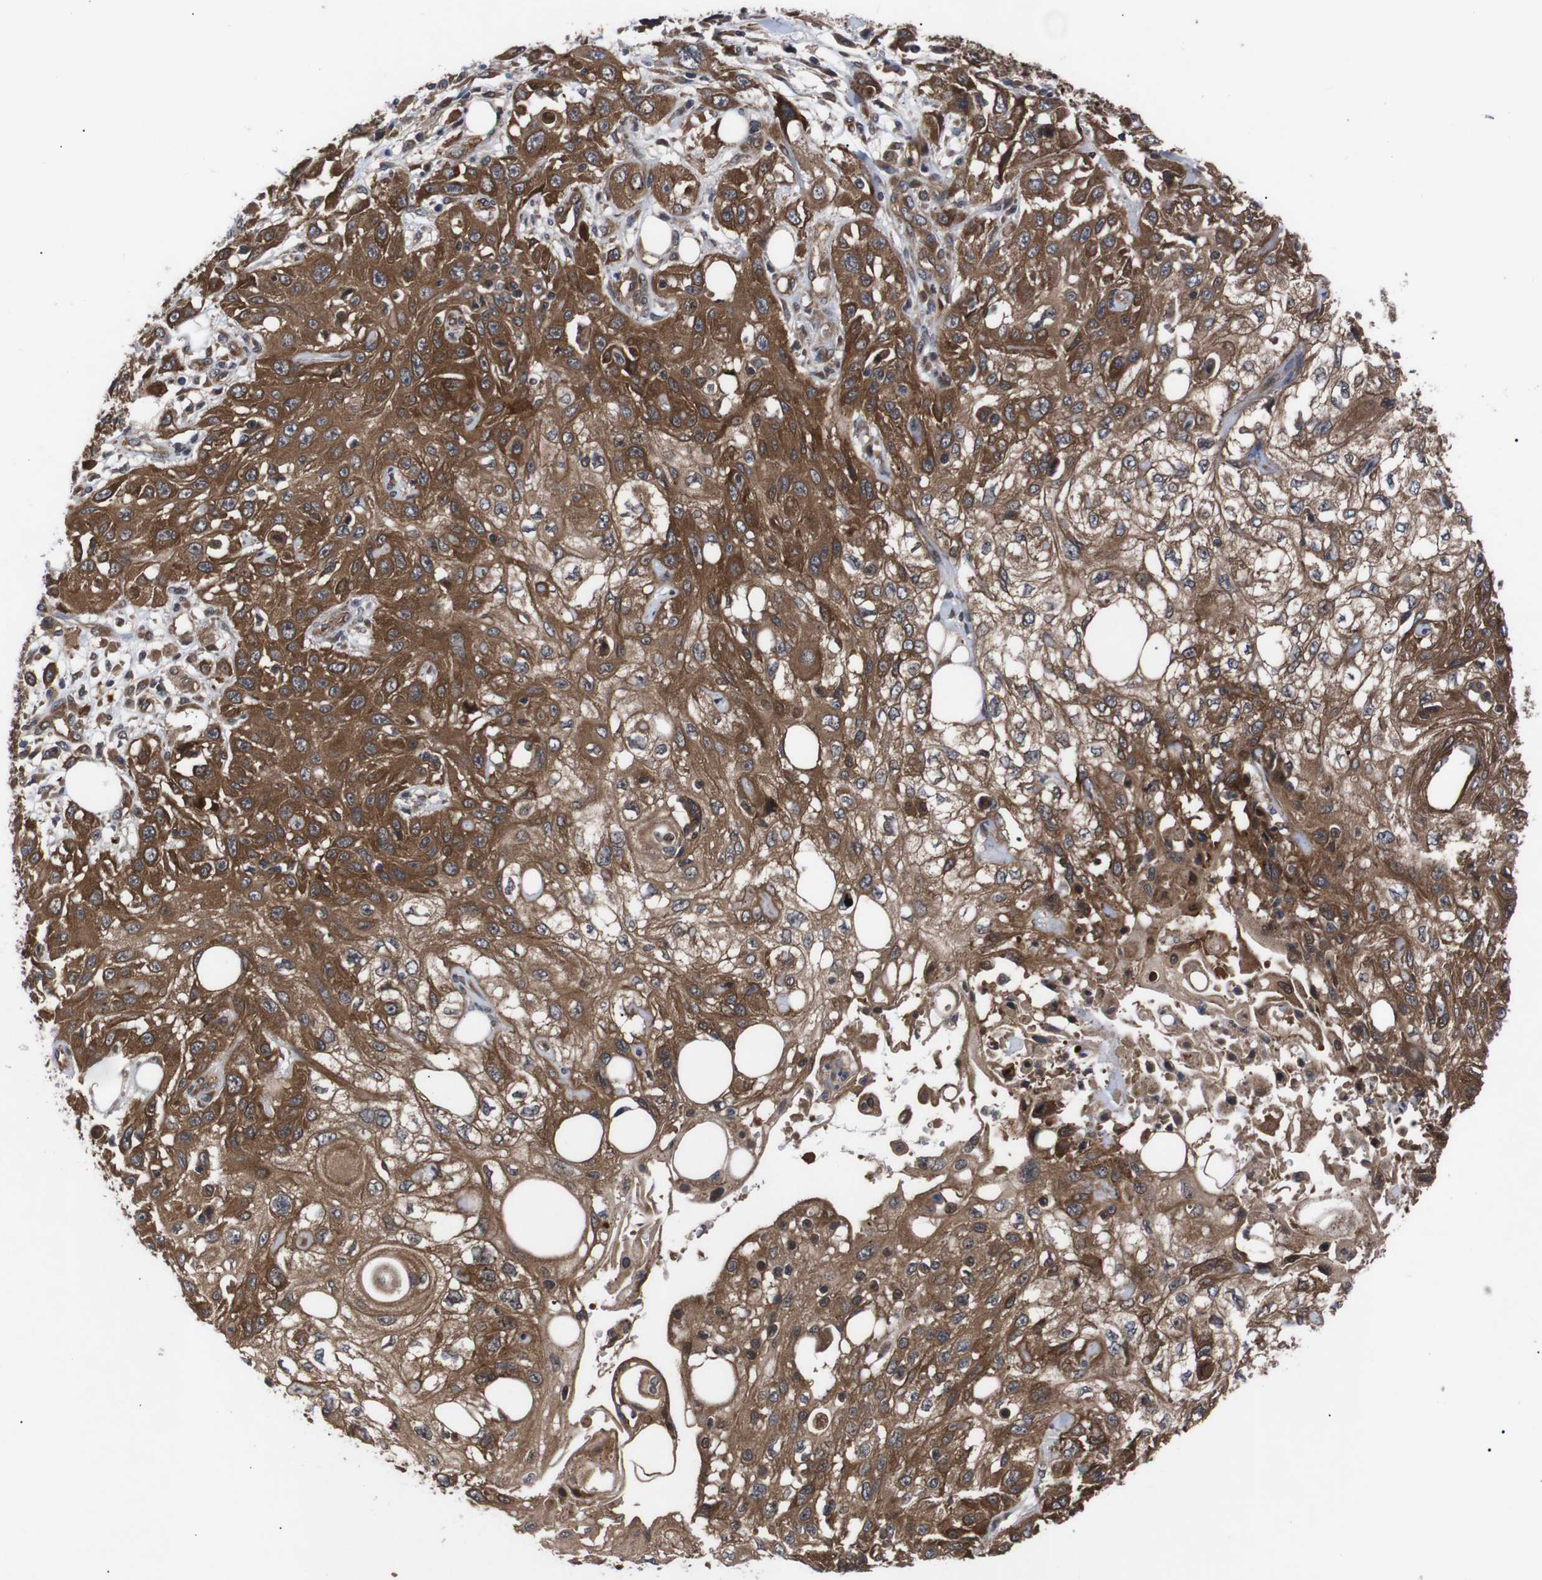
{"staining": {"intensity": "strong", "quantity": ">75%", "location": "cytoplasmic/membranous"}, "tissue": "skin cancer", "cell_type": "Tumor cells", "image_type": "cancer", "snomed": [{"axis": "morphology", "description": "Squamous cell carcinoma, NOS"}, {"axis": "topography", "description": "Skin"}], "caption": "This is a photomicrograph of immunohistochemistry (IHC) staining of skin cancer, which shows strong expression in the cytoplasmic/membranous of tumor cells.", "gene": "PAWR", "patient": {"sex": "male", "age": 75}}